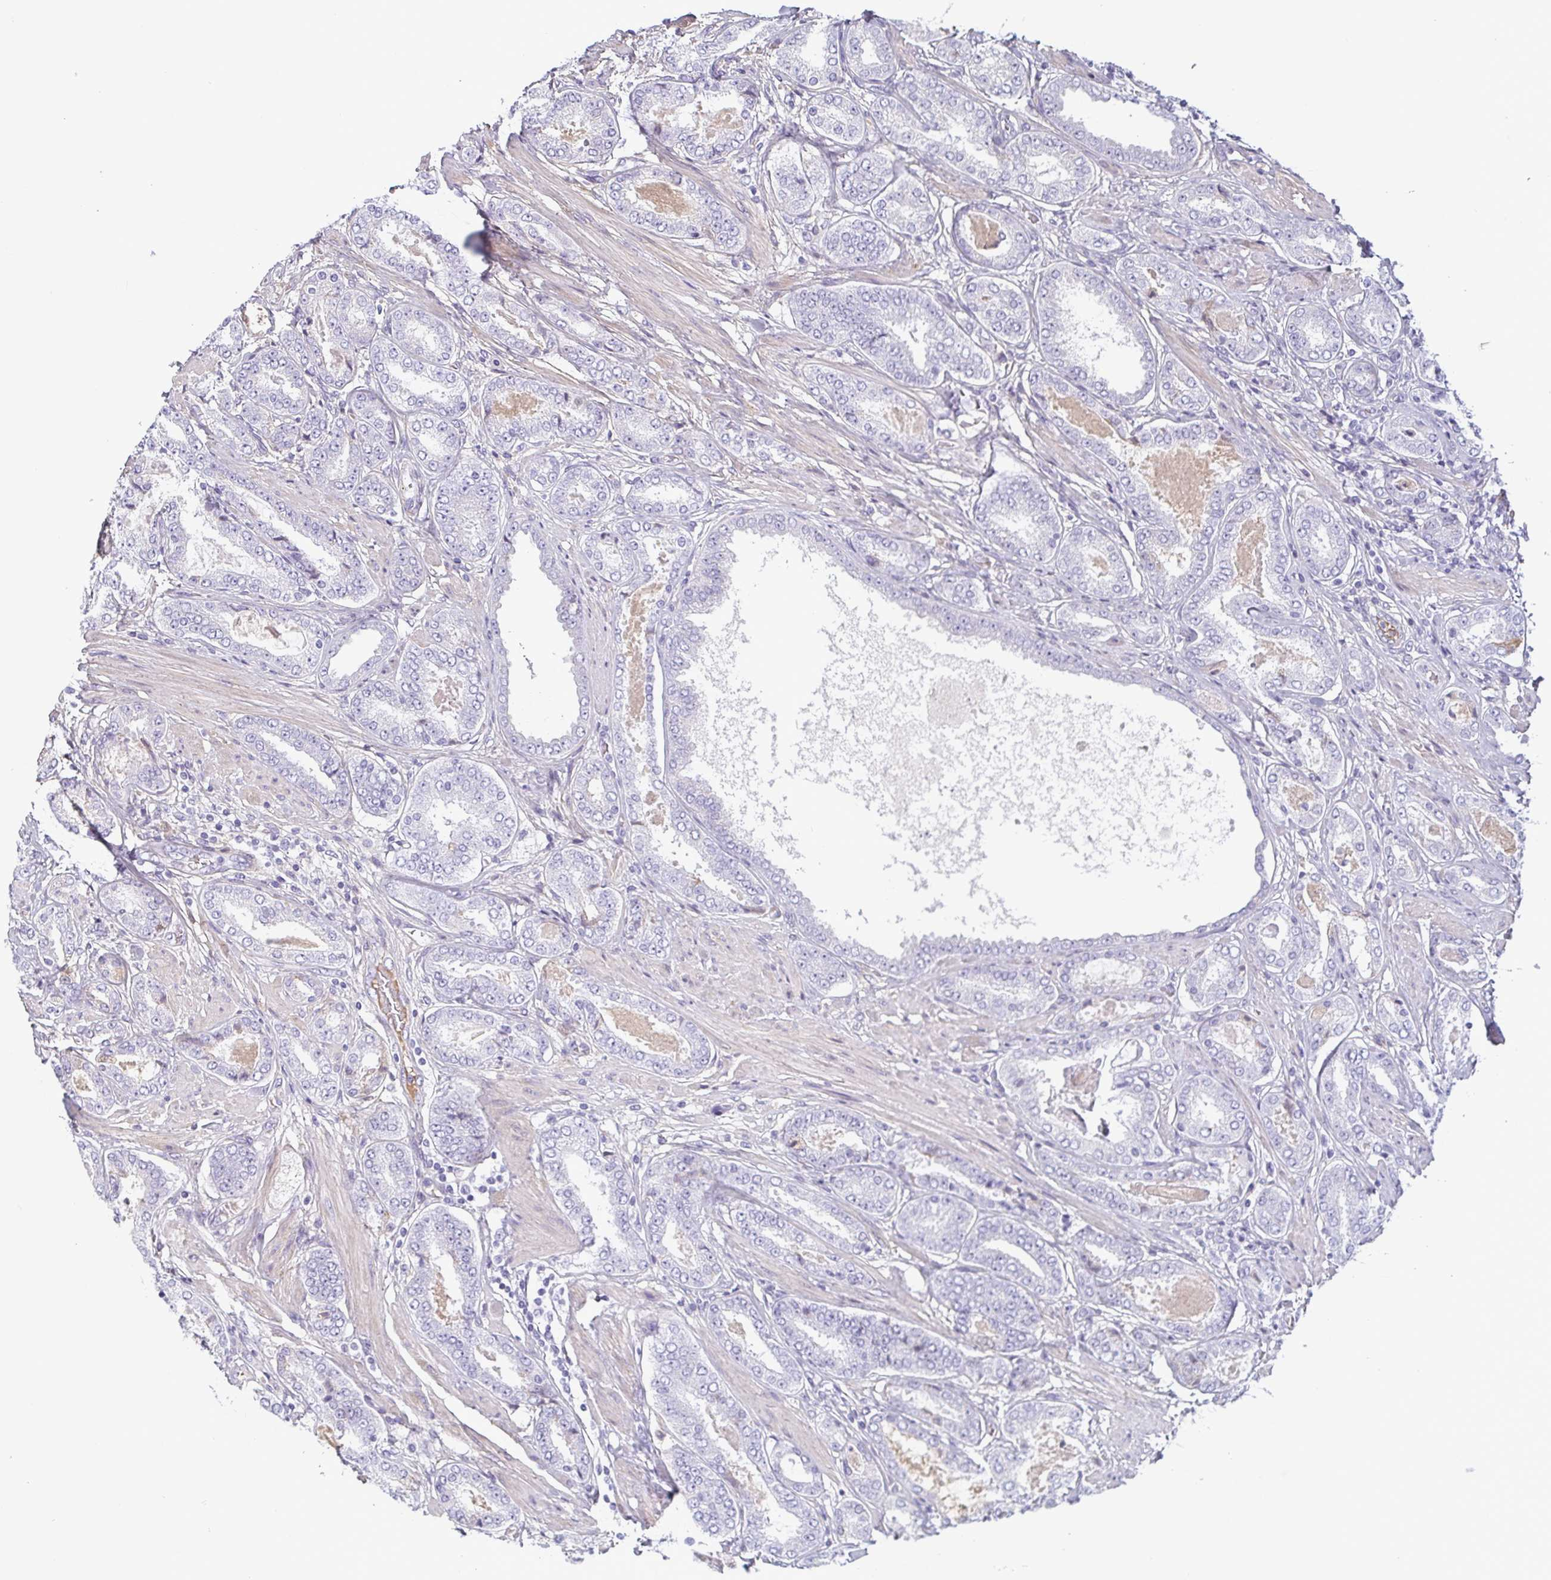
{"staining": {"intensity": "negative", "quantity": "none", "location": "none"}, "tissue": "prostate cancer", "cell_type": "Tumor cells", "image_type": "cancer", "snomed": [{"axis": "morphology", "description": "Adenocarcinoma, High grade"}, {"axis": "topography", "description": "Prostate"}], "caption": "Tumor cells show no significant protein staining in adenocarcinoma (high-grade) (prostate). Nuclei are stained in blue.", "gene": "ECM1", "patient": {"sex": "male", "age": 63}}